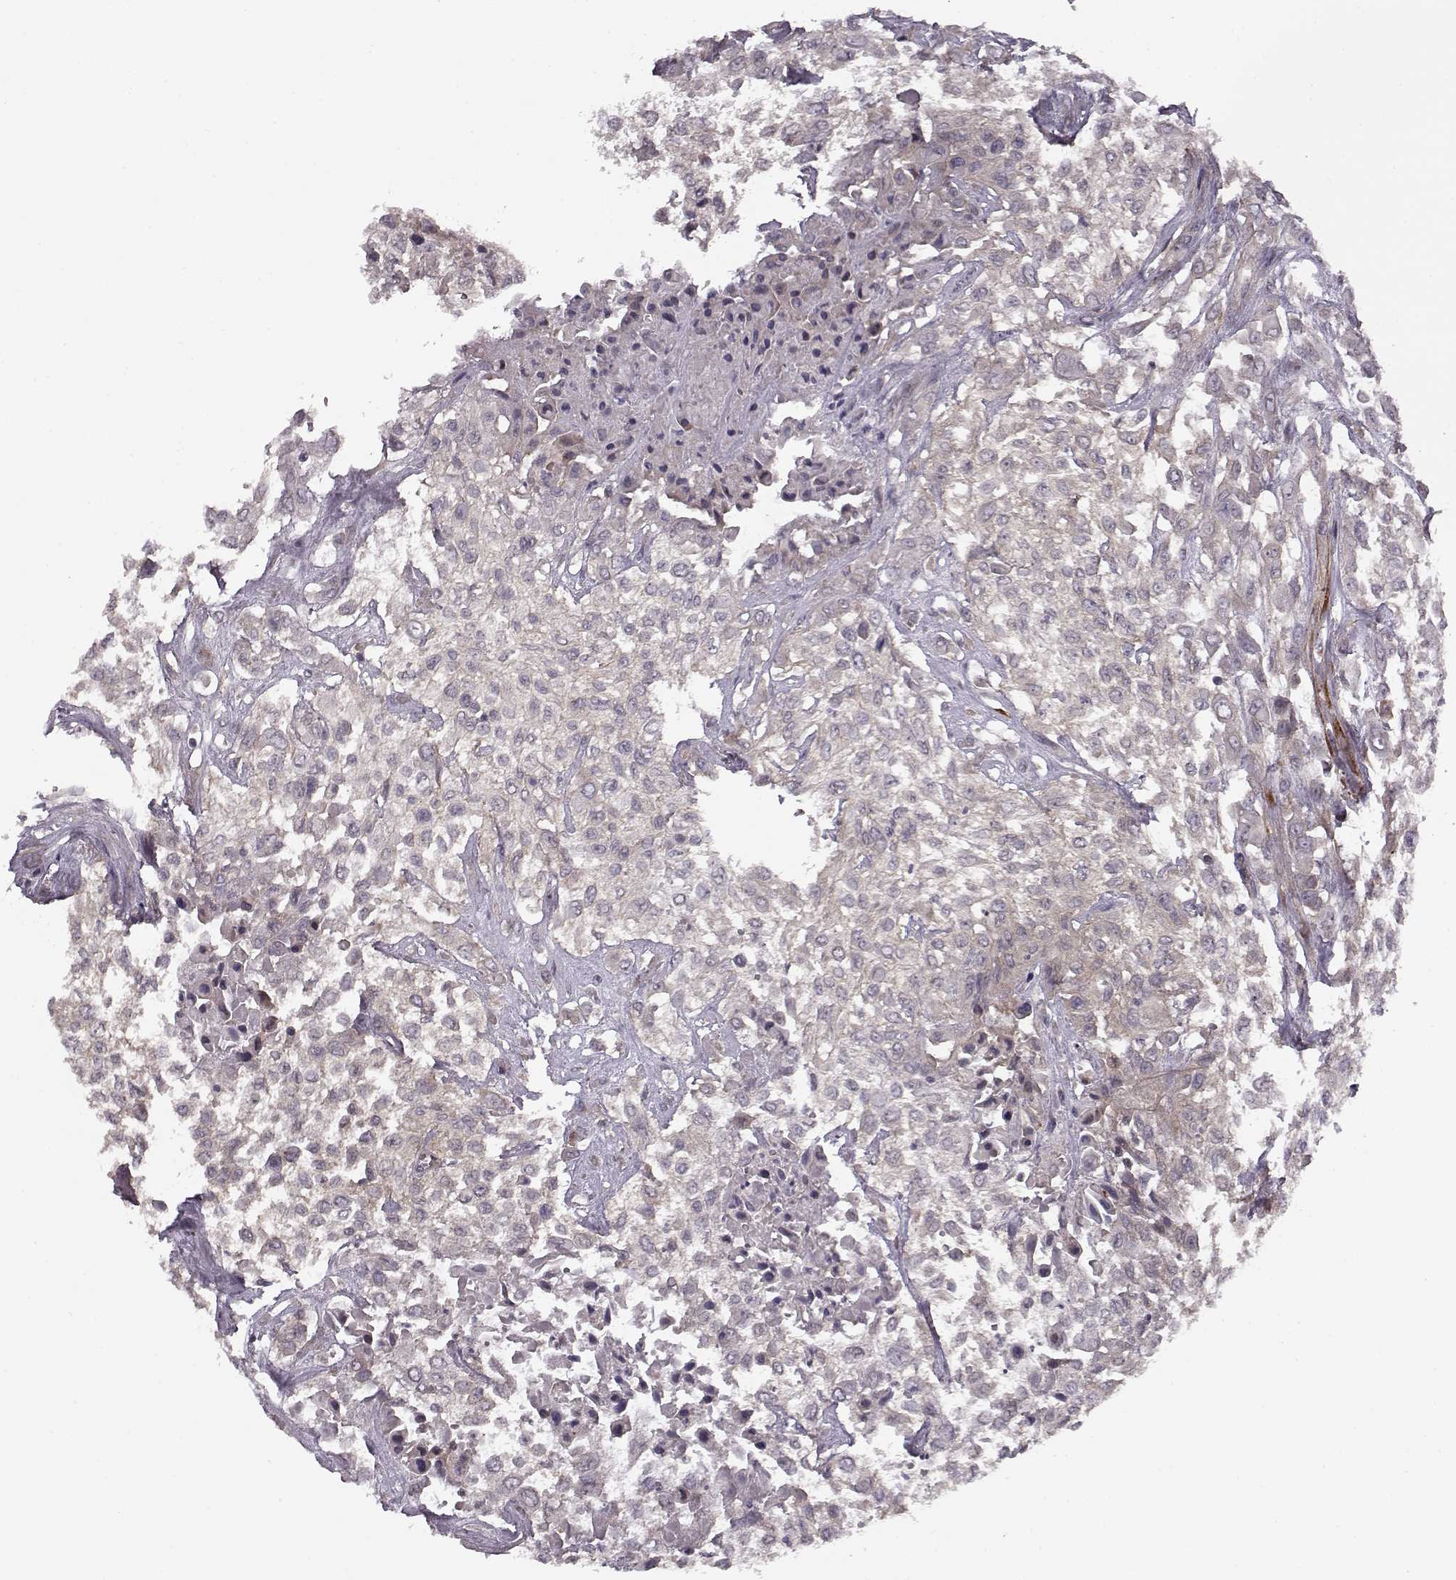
{"staining": {"intensity": "weak", "quantity": "25%-75%", "location": "cytoplasmic/membranous"}, "tissue": "urothelial cancer", "cell_type": "Tumor cells", "image_type": "cancer", "snomed": [{"axis": "morphology", "description": "Urothelial carcinoma, High grade"}, {"axis": "topography", "description": "Urinary bladder"}], "caption": "This micrograph demonstrates high-grade urothelial carcinoma stained with immunohistochemistry to label a protein in brown. The cytoplasmic/membranous of tumor cells show weak positivity for the protein. Nuclei are counter-stained blue.", "gene": "SLAIN2", "patient": {"sex": "male", "age": 57}}